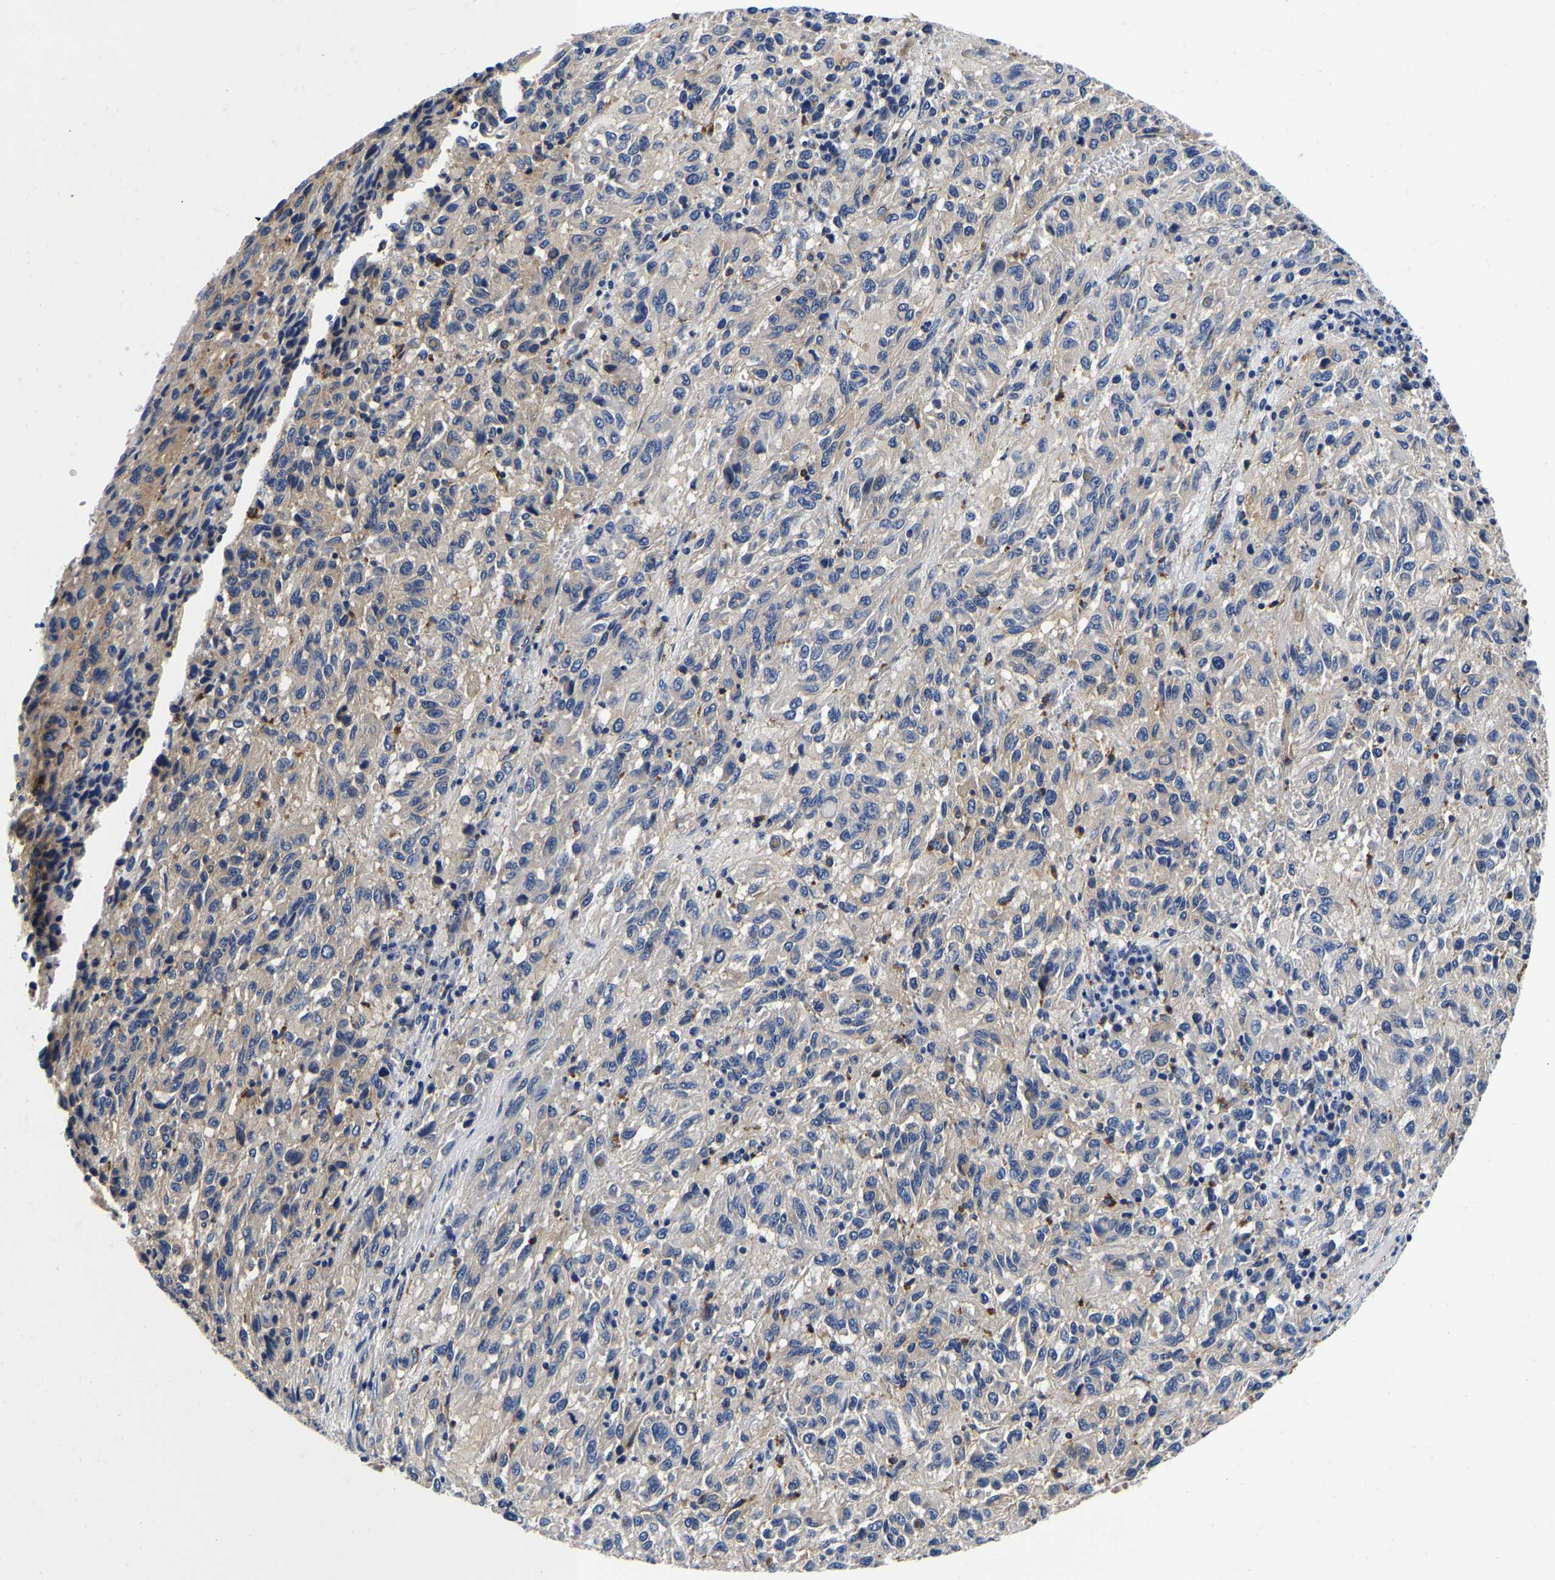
{"staining": {"intensity": "negative", "quantity": "none", "location": "none"}, "tissue": "melanoma", "cell_type": "Tumor cells", "image_type": "cancer", "snomed": [{"axis": "morphology", "description": "Malignant melanoma, Metastatic site"}, {"axis": "topography", "description": "Lung"}], "caption": "Human melanoma stained for a protein using immunohistochemistry shows no positivity in tumor cells.", "gene": "GRN", "patient": {"sex": "male", "age": 64}}